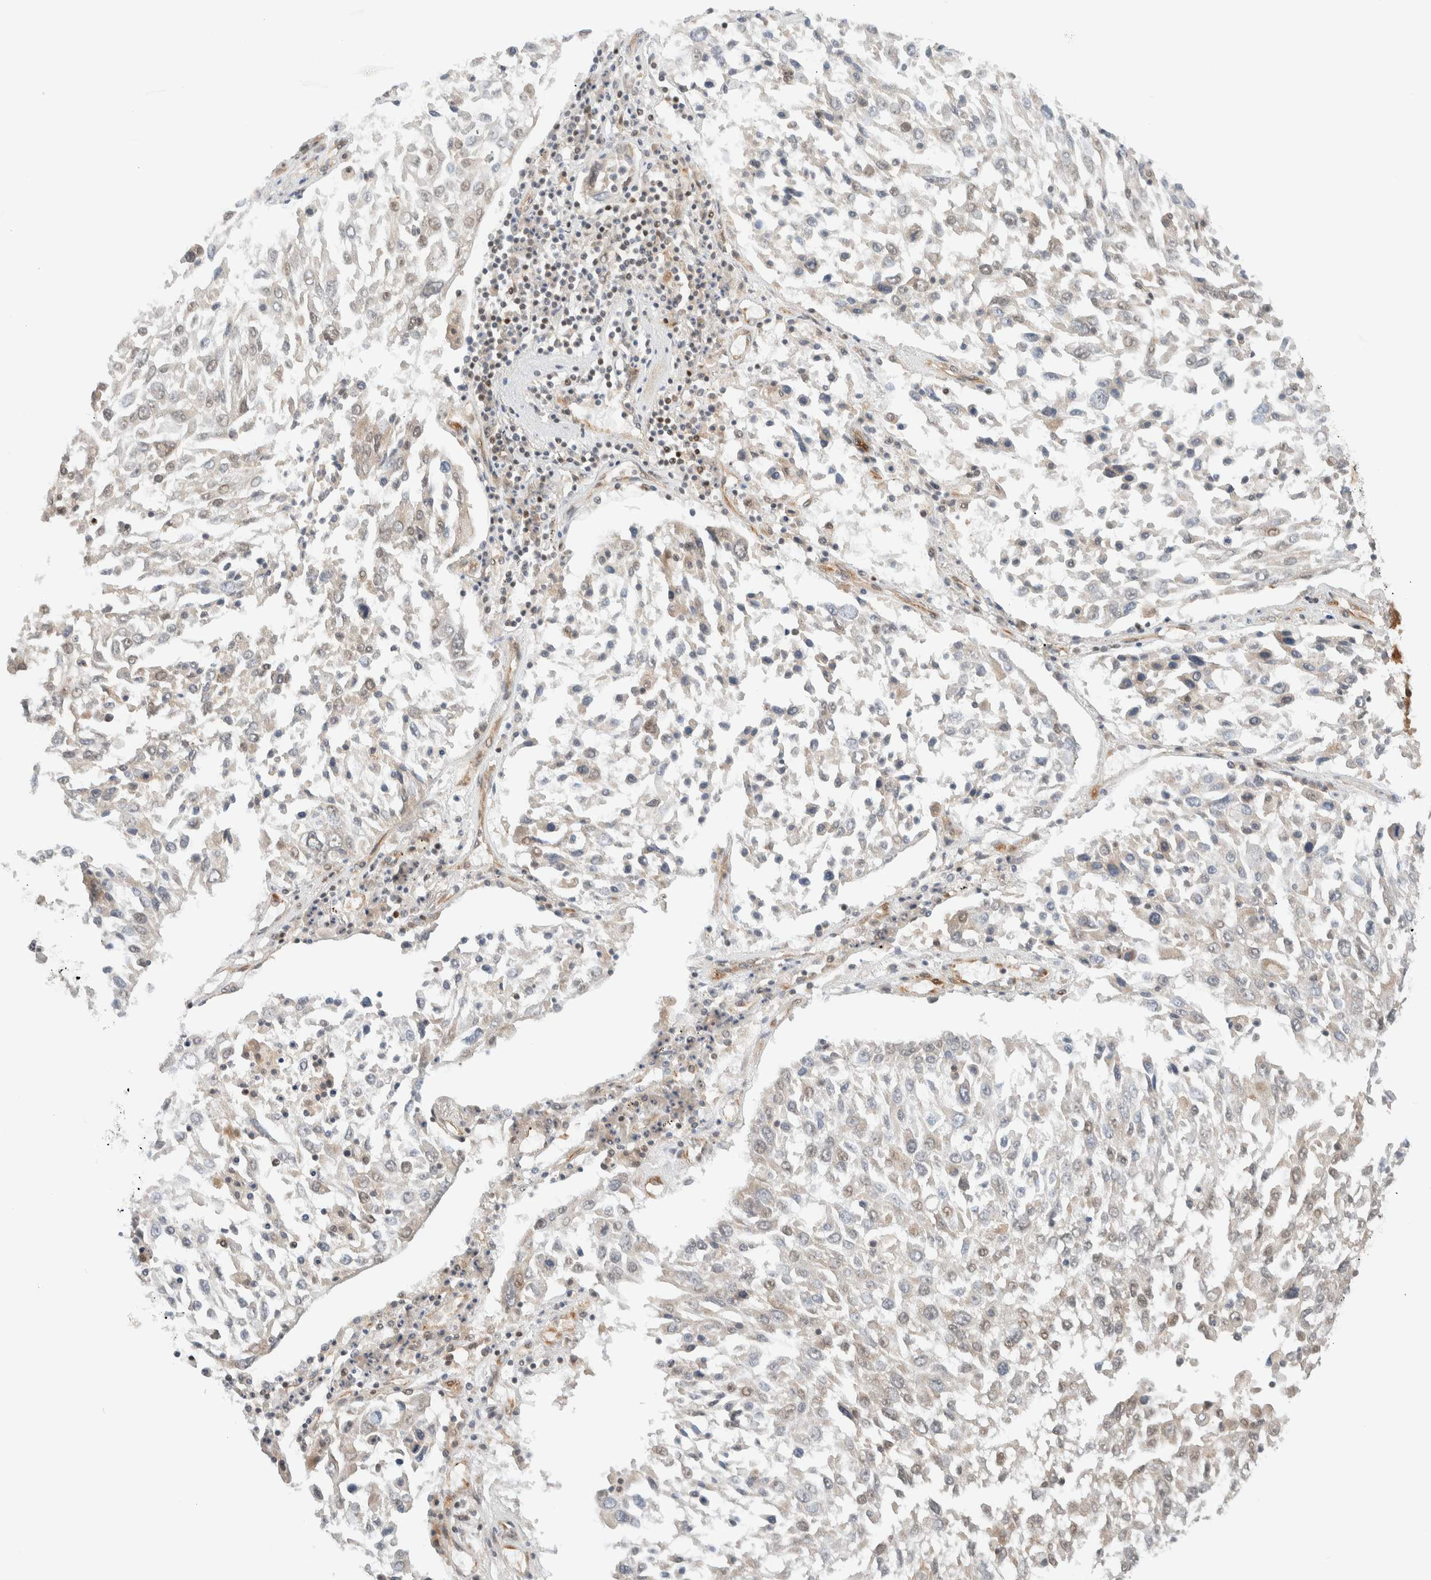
{"staining": {"intensity": "weak", "quantity": "<25%", "location": "cytoplasmic/membranous"}, "tissue": "lung cancer", "cell_type": "Tumor cells", "image_type": "cancer", "snomed": [{"axis": "morphology", "description": "Squamous cell carcinoma, NOS"}, {"axis": "topography", "description": "Lung"}], "caption": "The photomicrograph reveals no staining of tumor cells in squamous cell carcinoma (lung).", "gene": "C8orf76", "patient": {"sex": "male", "age": 65}}